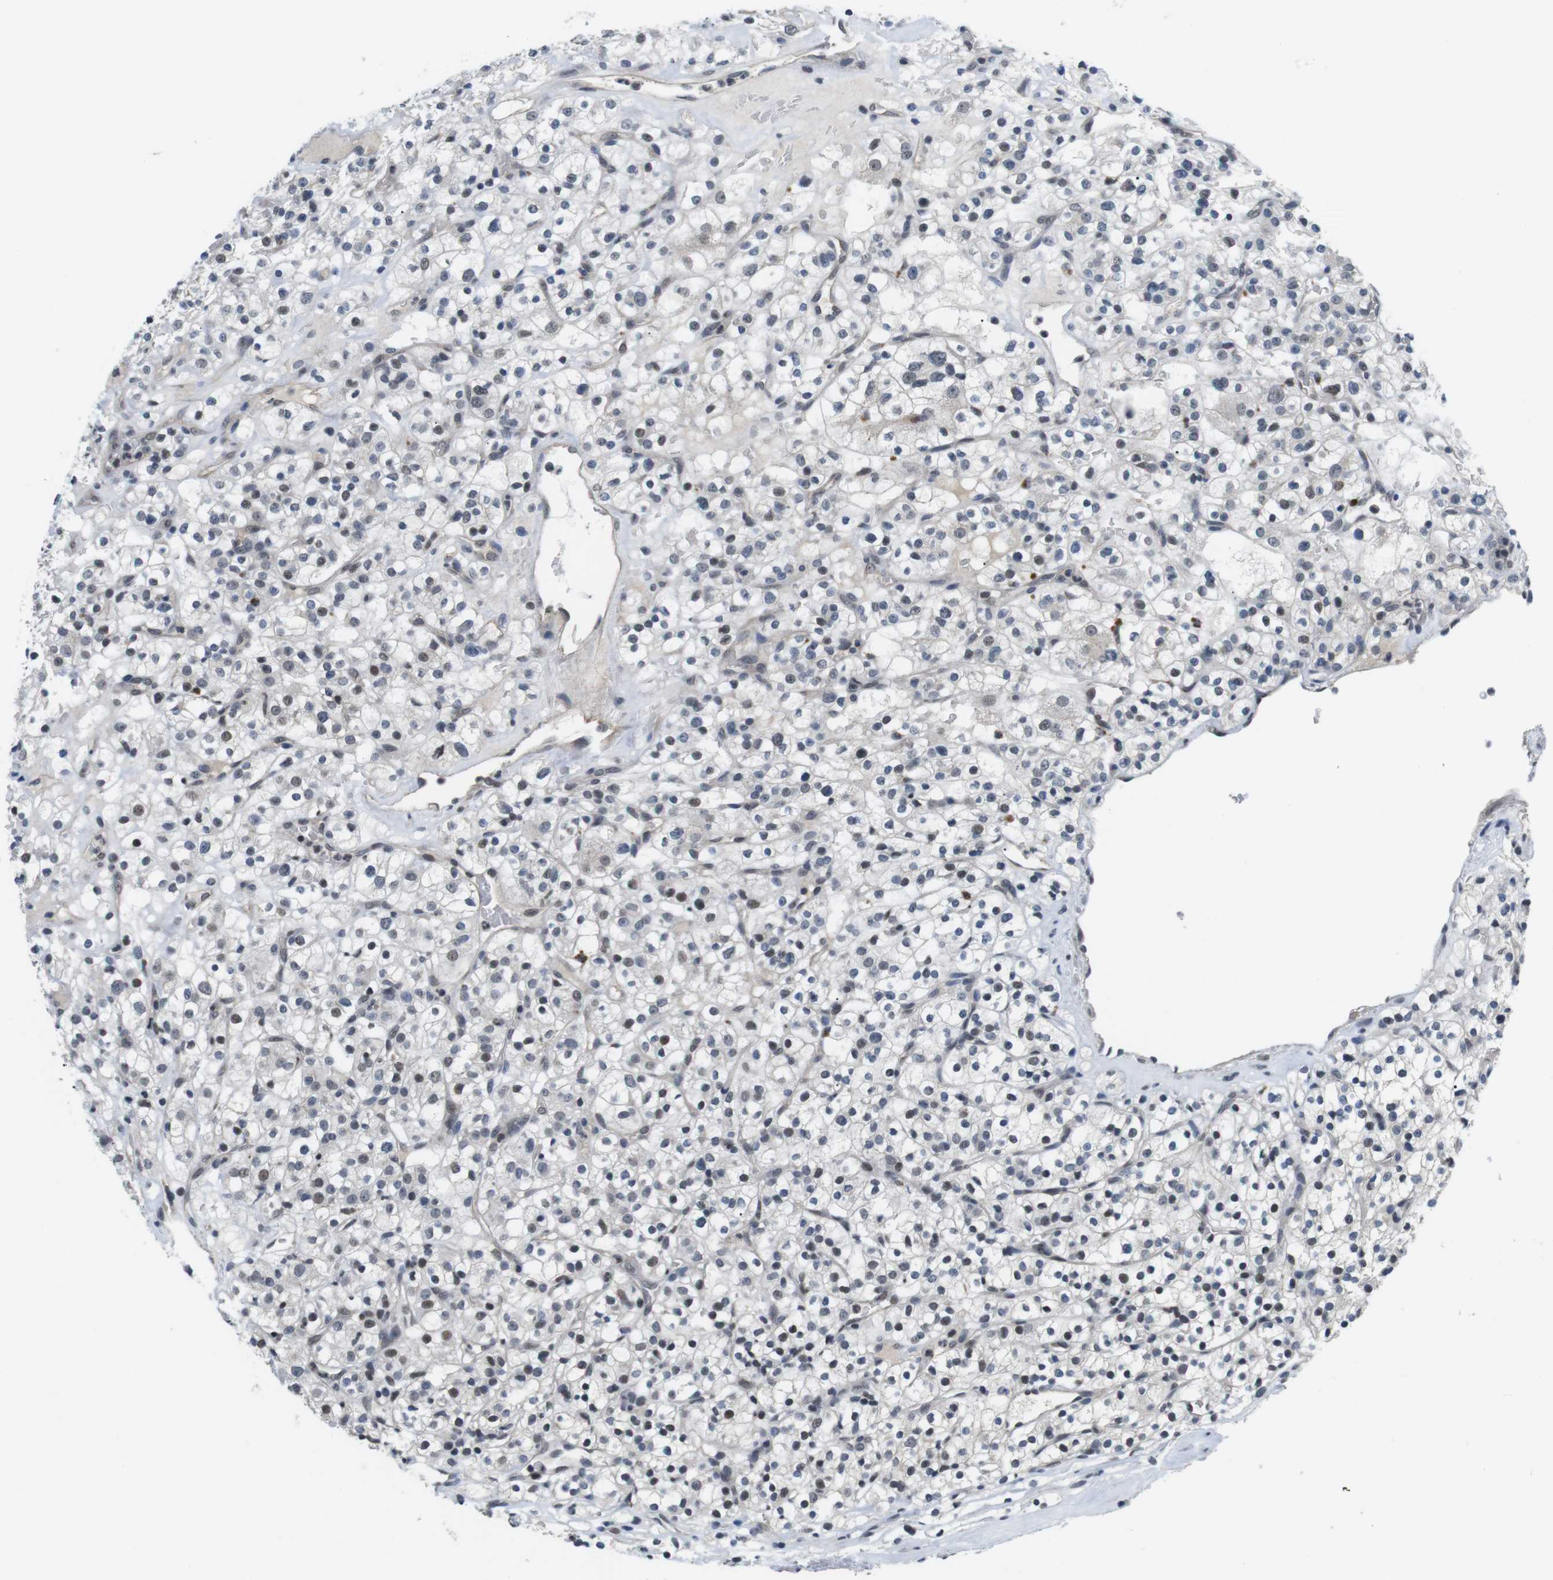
{"staining": {"intensity": "weak", "quantity": "<25%", "location": "nuclear"}, "tissue": "renal cancer", "cell_type": "Tumor cells", "image_type": "cancer", "snomed": [{"axis": "morphology", "description": "Normal tissue, NOS"}, {"axis": "morphology", "description": "Adenocarcinoma, NOS"}, {"axis": "topography", "description": "Kidney"}], "caption": "Tumor cells are negative for protein expression in human adenocarcinoma (renal).", "gene": "NECTIN1", "patient": {"sex": "female", "age": 72}}